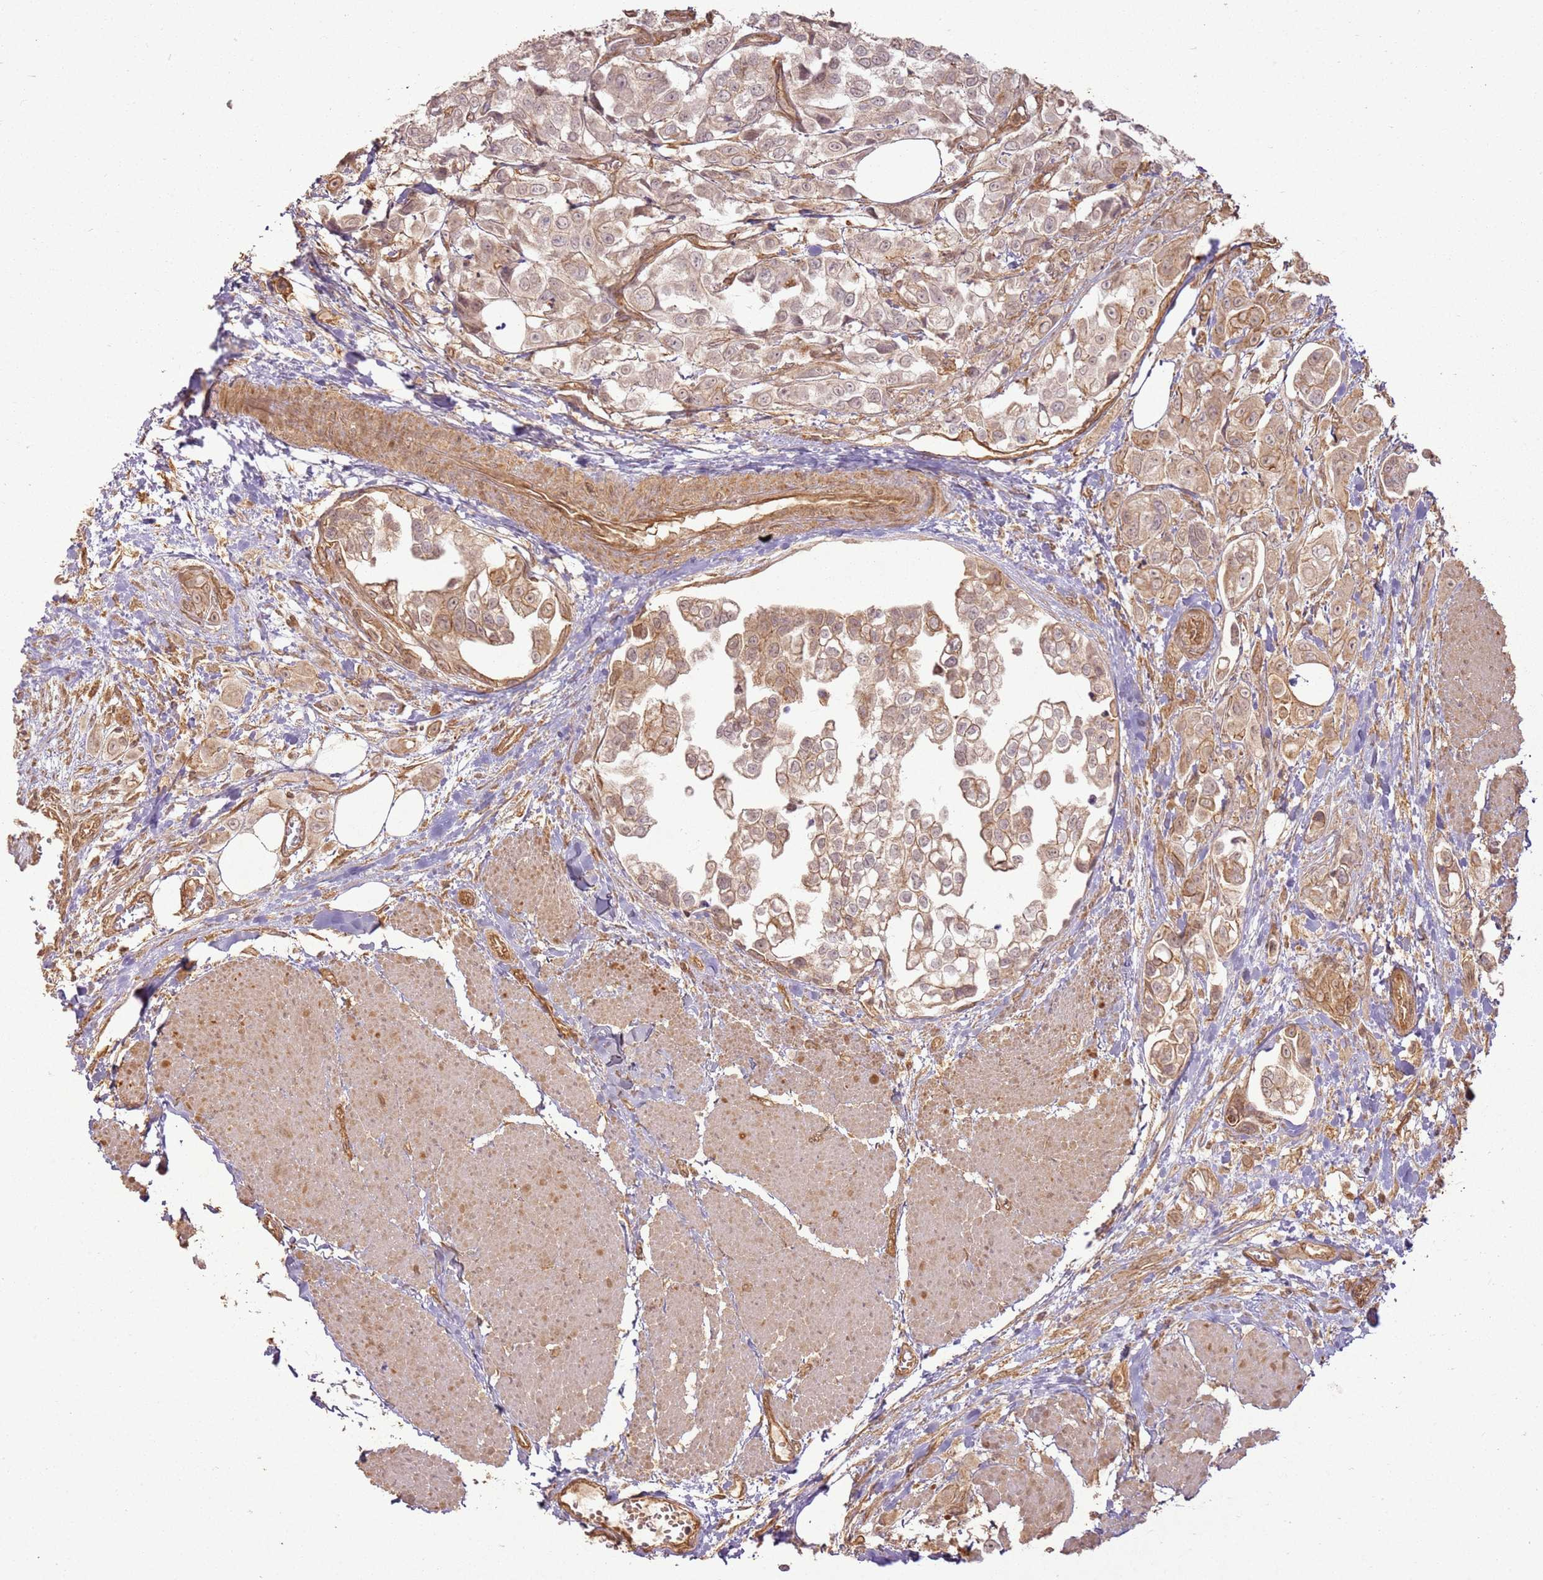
{"staining": {"intensity": "weak", "quantity": ">75%", "location": "cytoplasmic/membranous"}, "tissue": "urothelial cancer", "cell_type": "Tumor cells", "image_type": "cancer", "snomed": [{"axis": "morphology", "description": "Urothelial carcinoma, High grade"}, {"axis": "topography", "description": "Urinary bladder"}], "caption": "This image exhibits immunohistochemistry (IHC) staining of human urothelial cancer, with low weak cytoplasmic/membranous expression in approximately >75% of tumor cells.", "gene": "ZNF776", "patient": {"sex": "male", "age": 67}}